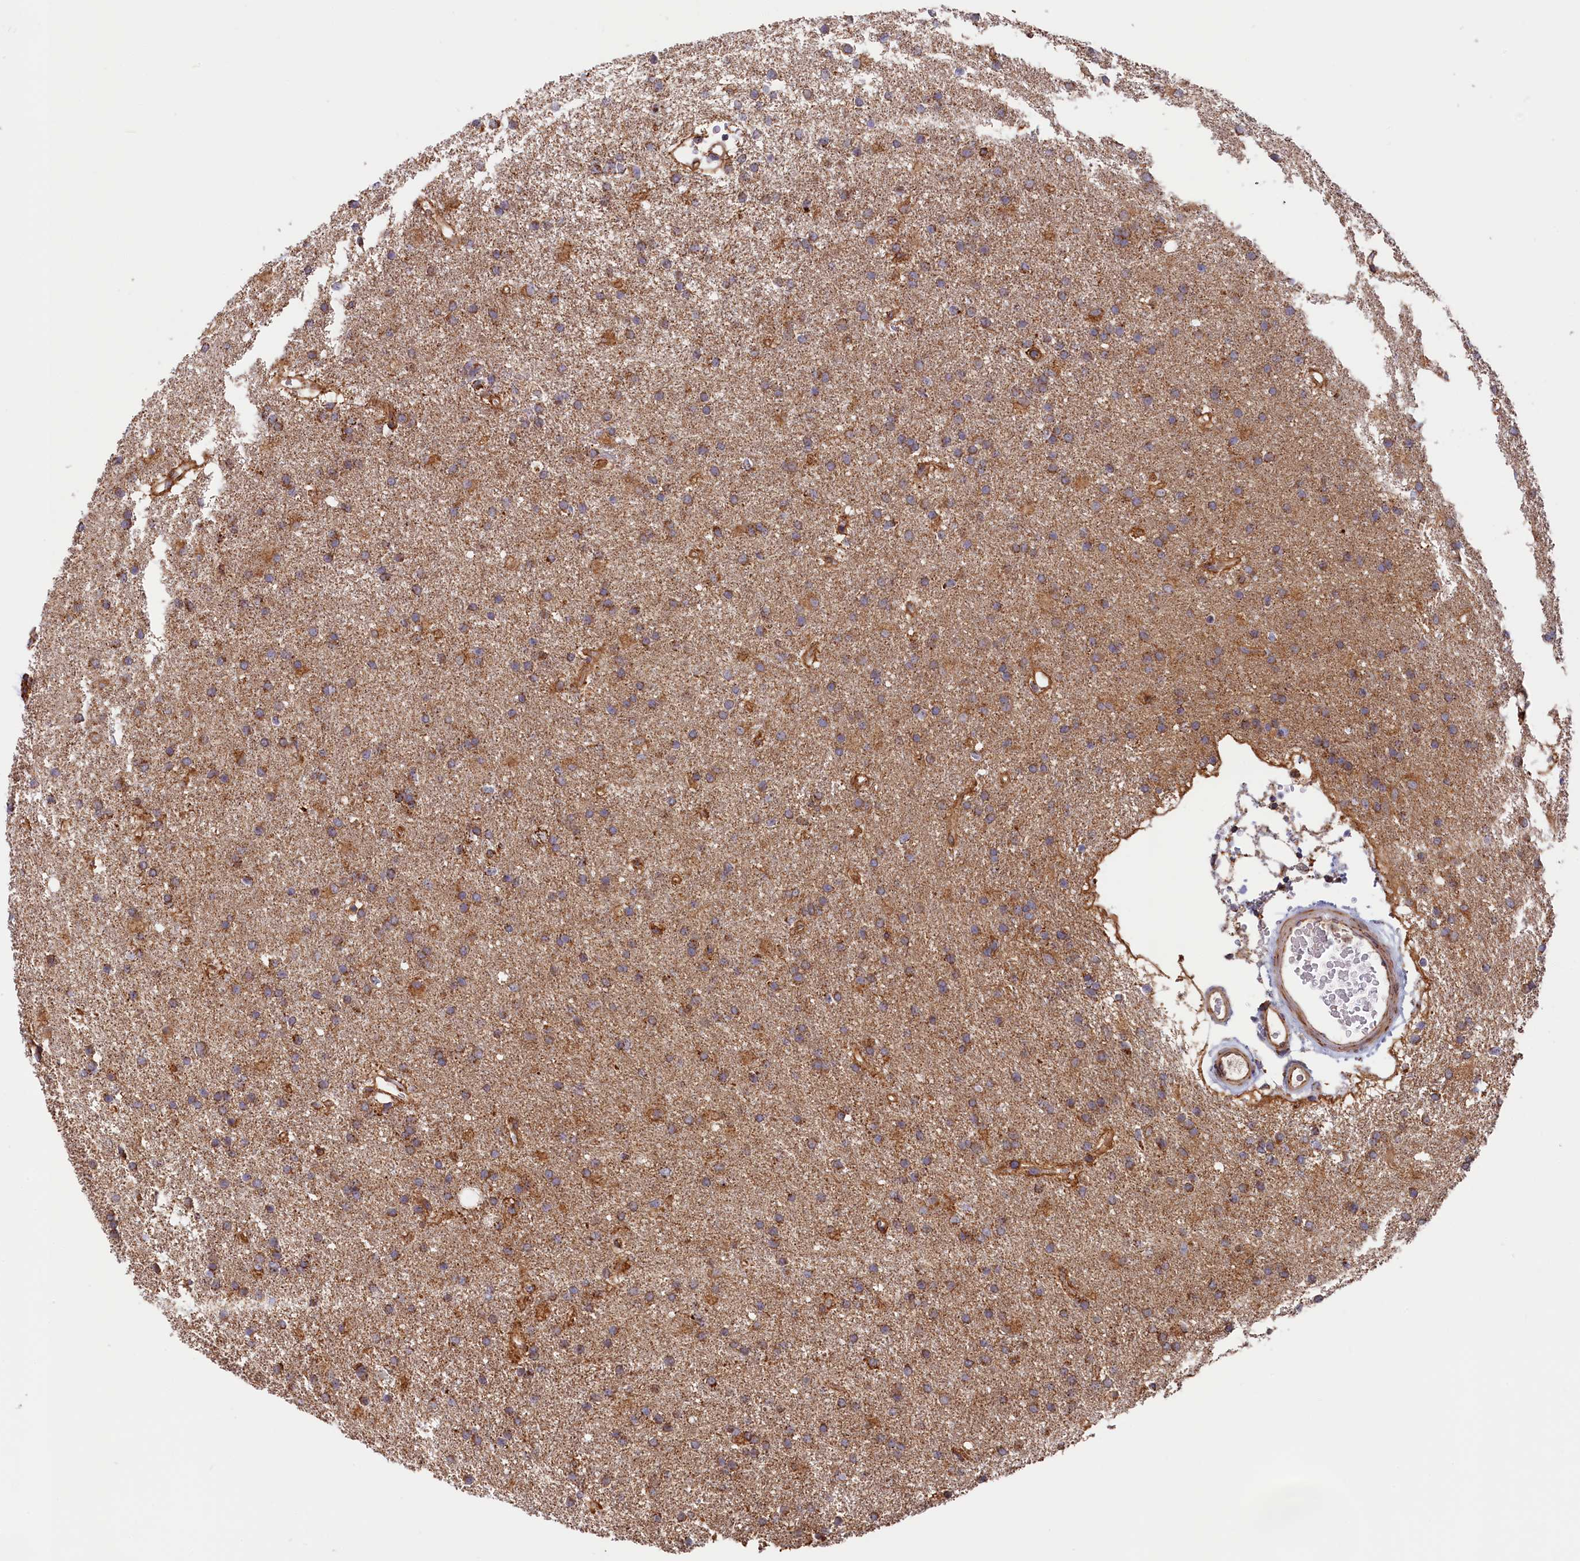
{"staining": {"intensity": "moderate", "quantity": "25%-75%", "location": "cytoplasmic/membranous"}, "tissue": "glioma", "cell_type": "Tumor cells", "image_type": "cancer", "snomed": [{"axis": "morphology", "description": "Glioma, malignant, High grade"}, {"axis": "topography", "description": "Brain"}], "caption": "A medium amount of moderate cytoplasmic/membranous positivity is present in approximately 25%-75% of tumor cells in glioma tissue.", "gene": "MACROD1", "patient": {"sex": "male", "age": 77}}